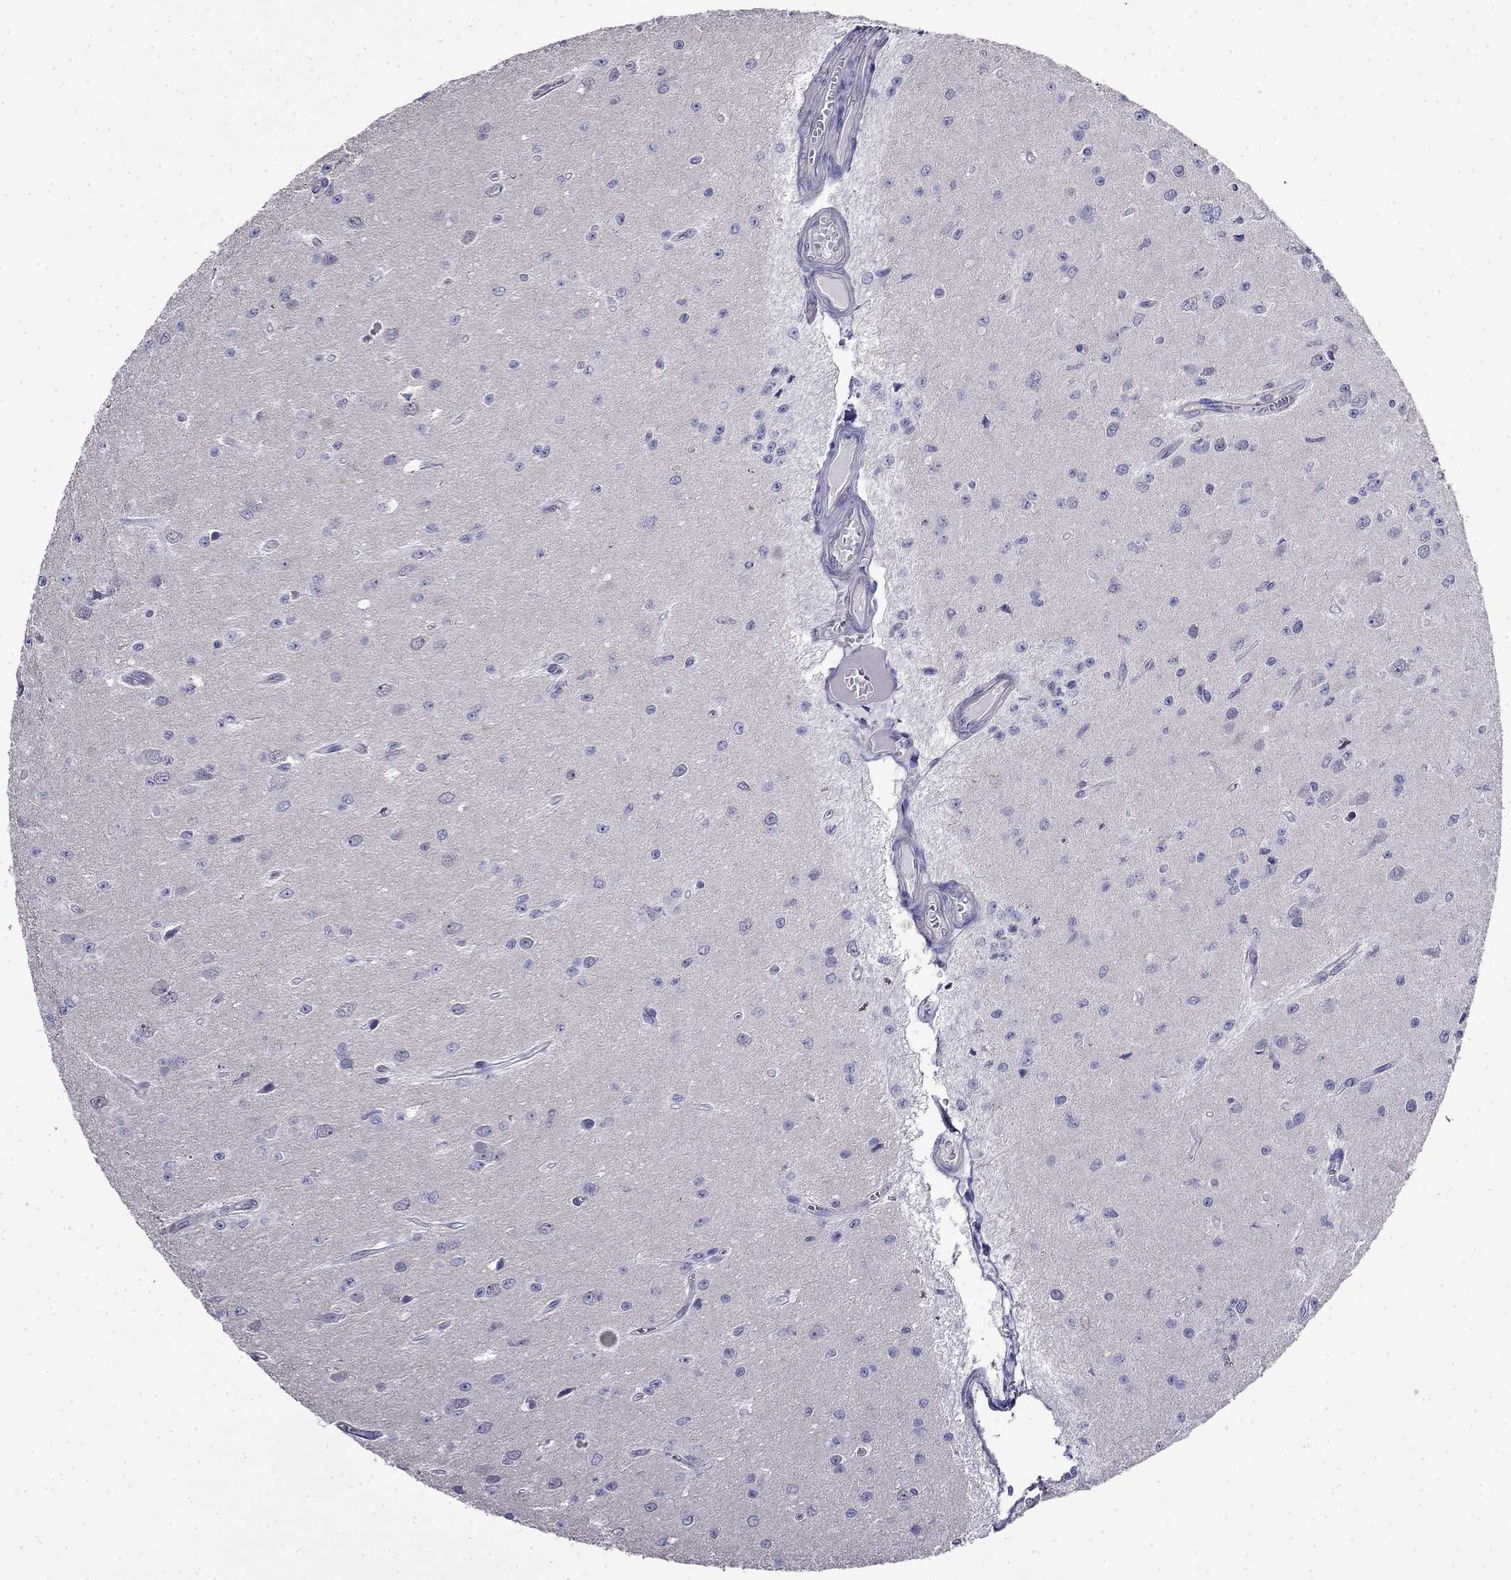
{"staining": {"intensity": "negative", "quantity": "none", "location": "none"}, "tissue": "glioma", "cell_type": "Tumor cells", "image_type": "cancer", "snomed": [{"axis": "morphology", "description": "Glioma, malignant, Low grade"}, {"axis": "topography", "description": "Brain"}], "caption": "Malignant low-grade glioma stained for a protein using IHC demonstrates no positivity tumor cells.", "gene": "GUCA1B", "patient": {"sex": "female", "age": 45}}